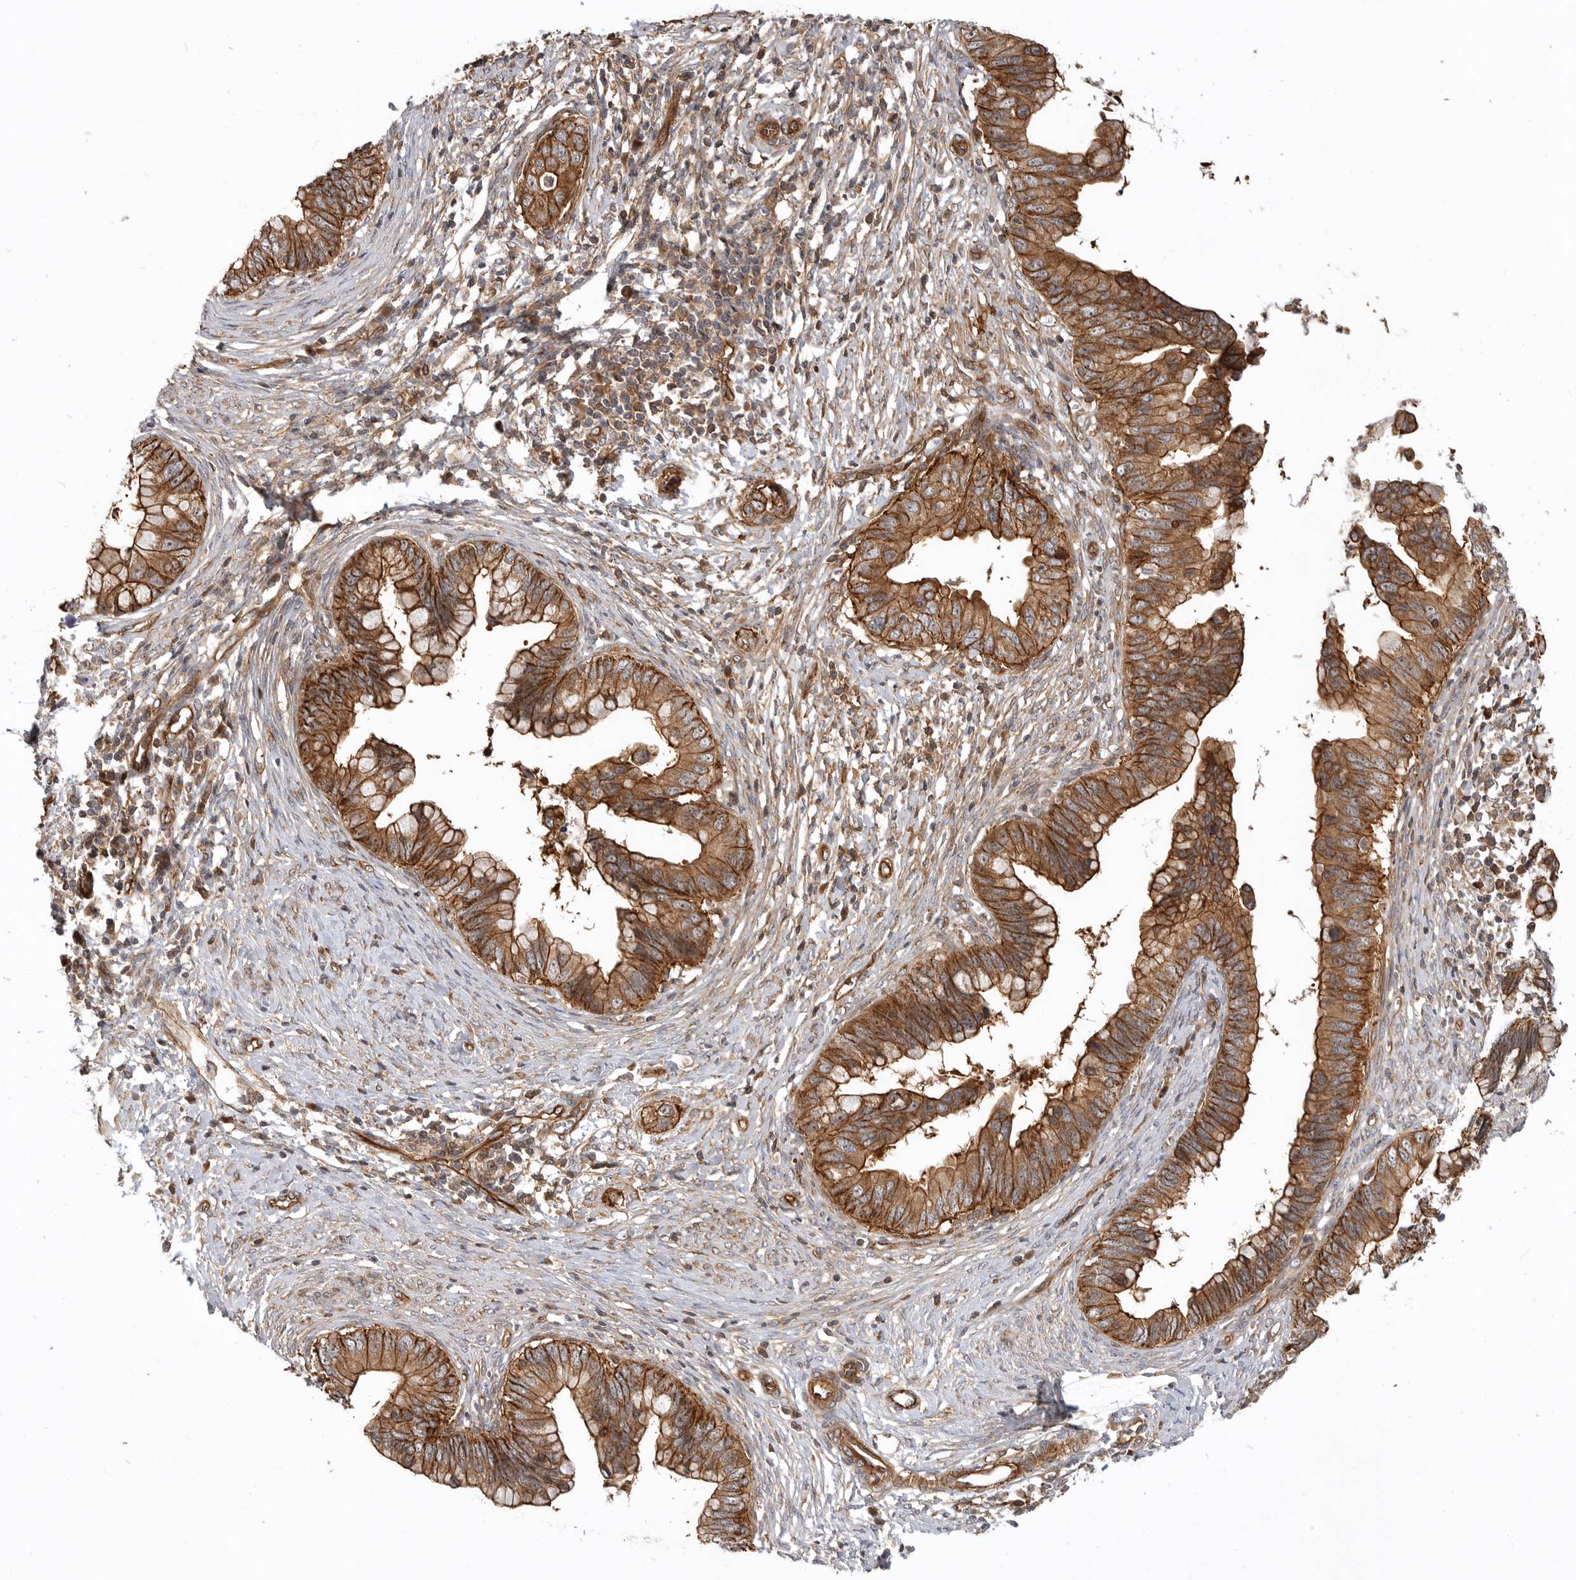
{"staining": {"intensity": "strong", "quantity": ">75%", "location": "cytoplasmic/membranous"}, "tissue": "cervical cancer", "cell_type": "Tumor cells", "image_type": "cancer", "snomed": [{"axis": "morphology", "description": "Adenocarcinoma, NOS"}, {"axis": "topography", "description": "Cervix"}], "caption": "DAB (3,3'-diaminobenzidine) immunohistochemical staining of human cervical cancer displays strong cytoplasmic/membranous protein staining in approximately >75% of tumor cells.", "gene": "GPATCH2", "patient": {"sex": "female", "age": 44}}